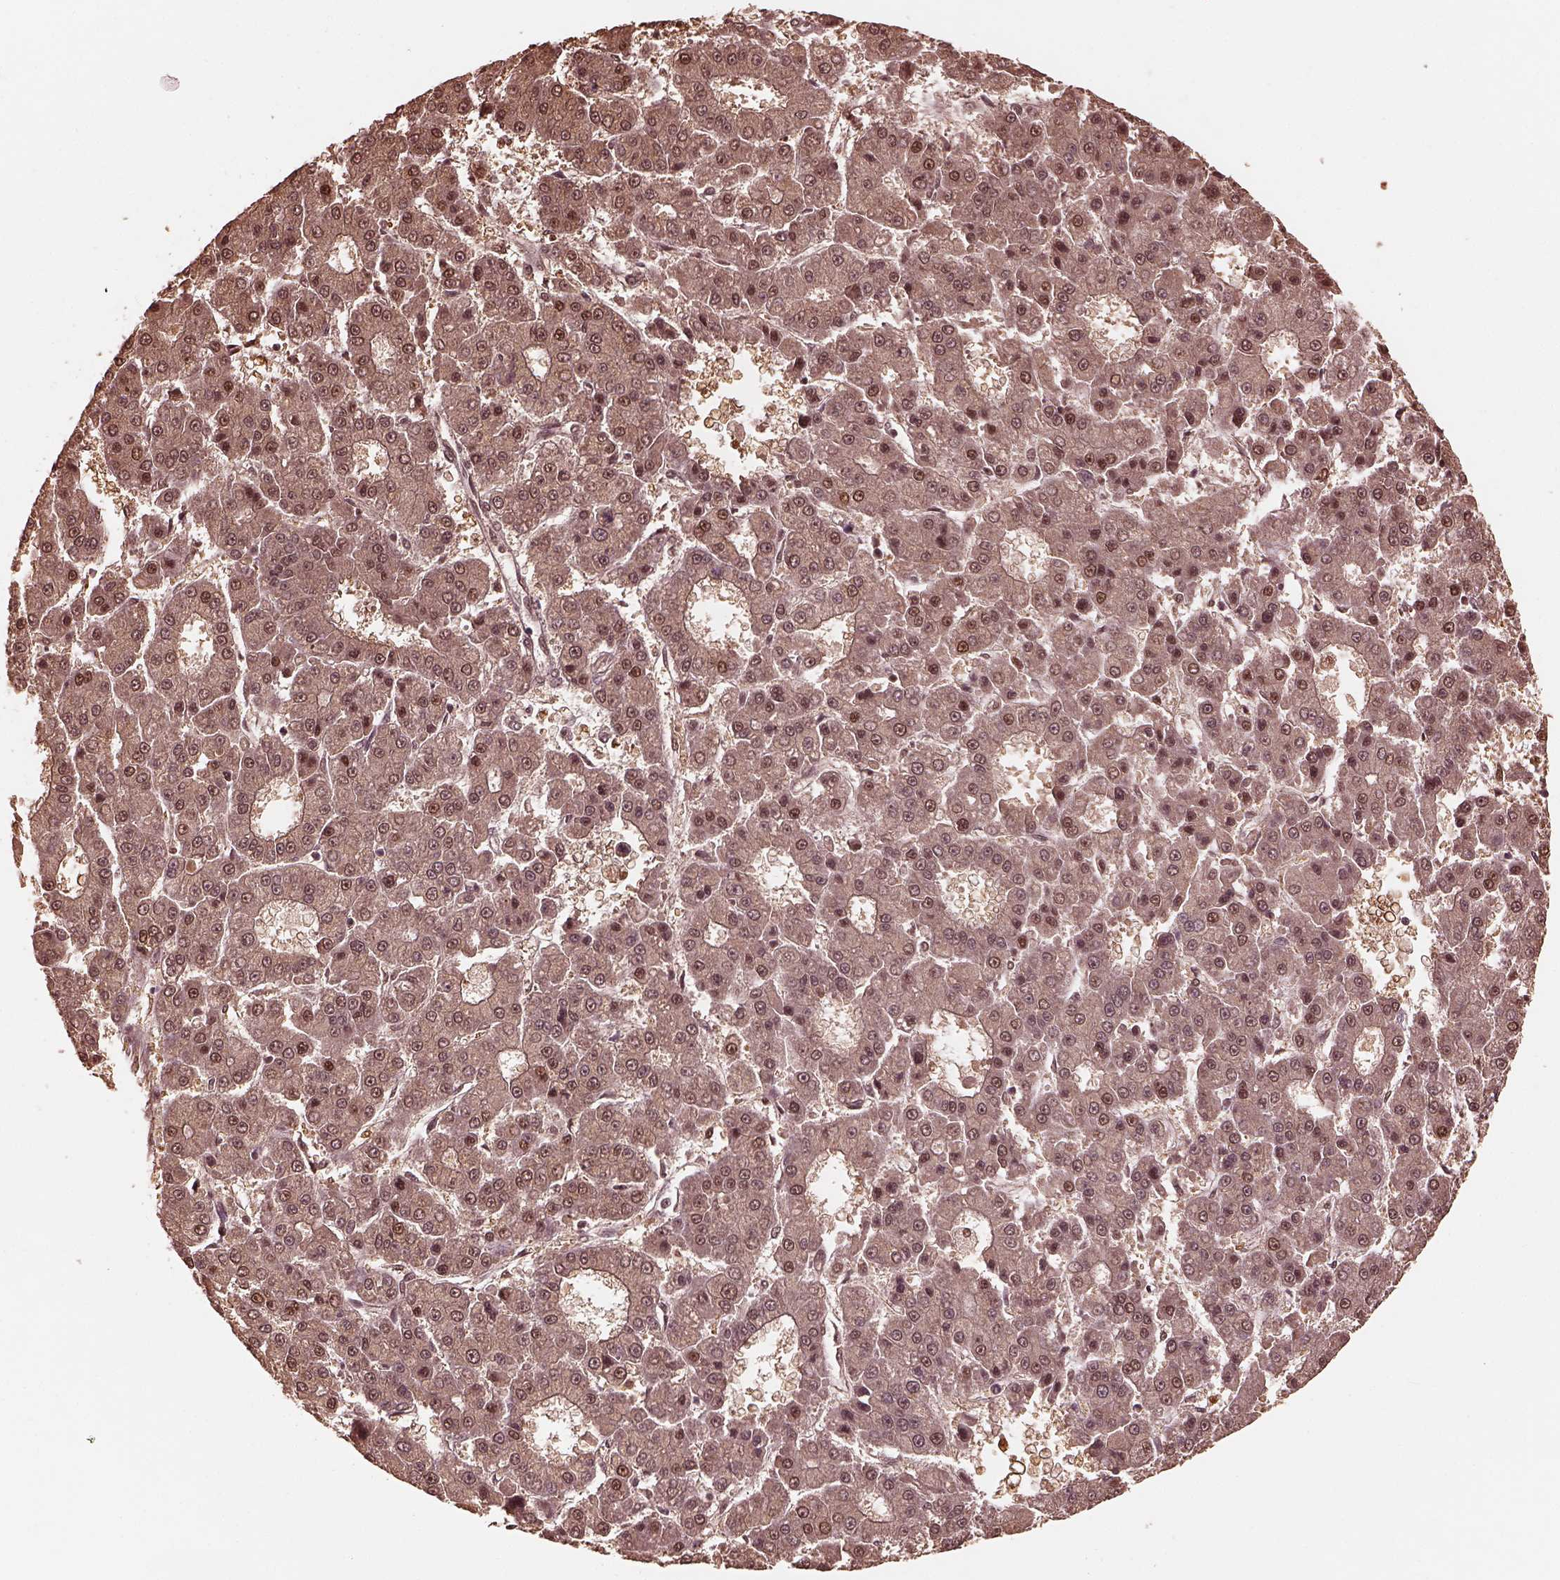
{"staining": {"intensity": "weak", "quantity": "25%-75%", "location": "cytoplasmic/membranous,nuclear"}, "tissue": "liver cancer", "cell_type": "Tumor cells", "image_type": "cancer", "snomed": [{"axis": "morphology", "description": "Carcinoma, Hepatocellular, NOS"}, {"axis": "topography", "description": "Liver"}], "caption": "Approximately 25%-75% of tumor cells in human hepatocellular carcinoma (liver) show weak cytoplasmic/membranous and nuclear protein staining as visualized by brown immunohistochemical staining.", "gene": "PSMC5", "patient": {"sex": "male", "age": 70}}